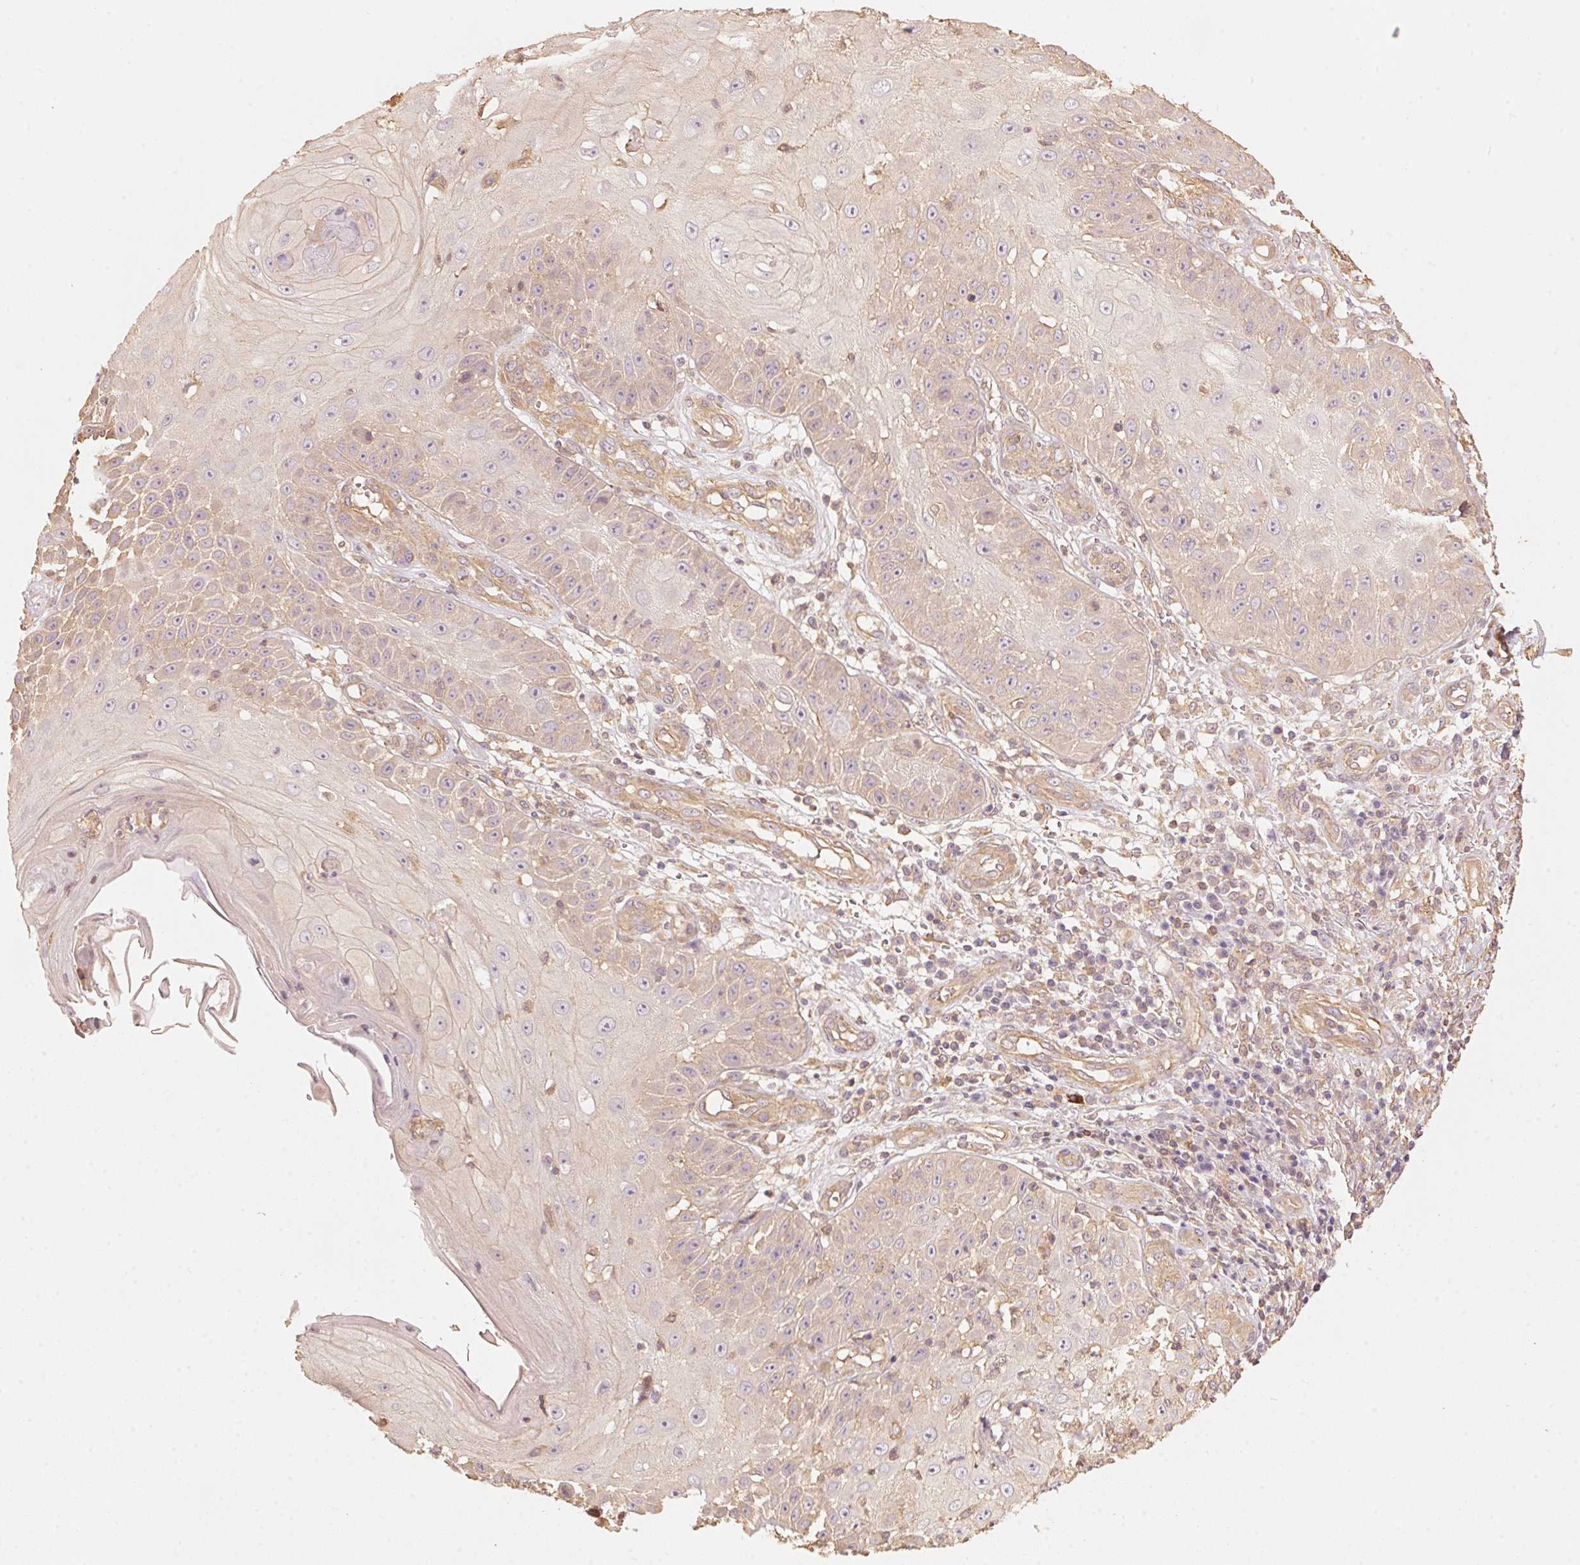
{"staining": {"intensity": "weak", "quantity": "<25%", "location": "cytoplasmic/membranous"}, "tissue": "skin cancer", "cell_type": "Tumor cells", "image_type": "cancer", "snomed": [{"axis": "morphology", "description": "Squamous cell carcinoma, NOS"}, {"axis": "topography", "description": "Skin"}], "caption": "A histopathology image of human skin cancer is negative for staining in tumor cells.", "gene": "QDPR", "patient": {"sex": "male", "age": 70}}